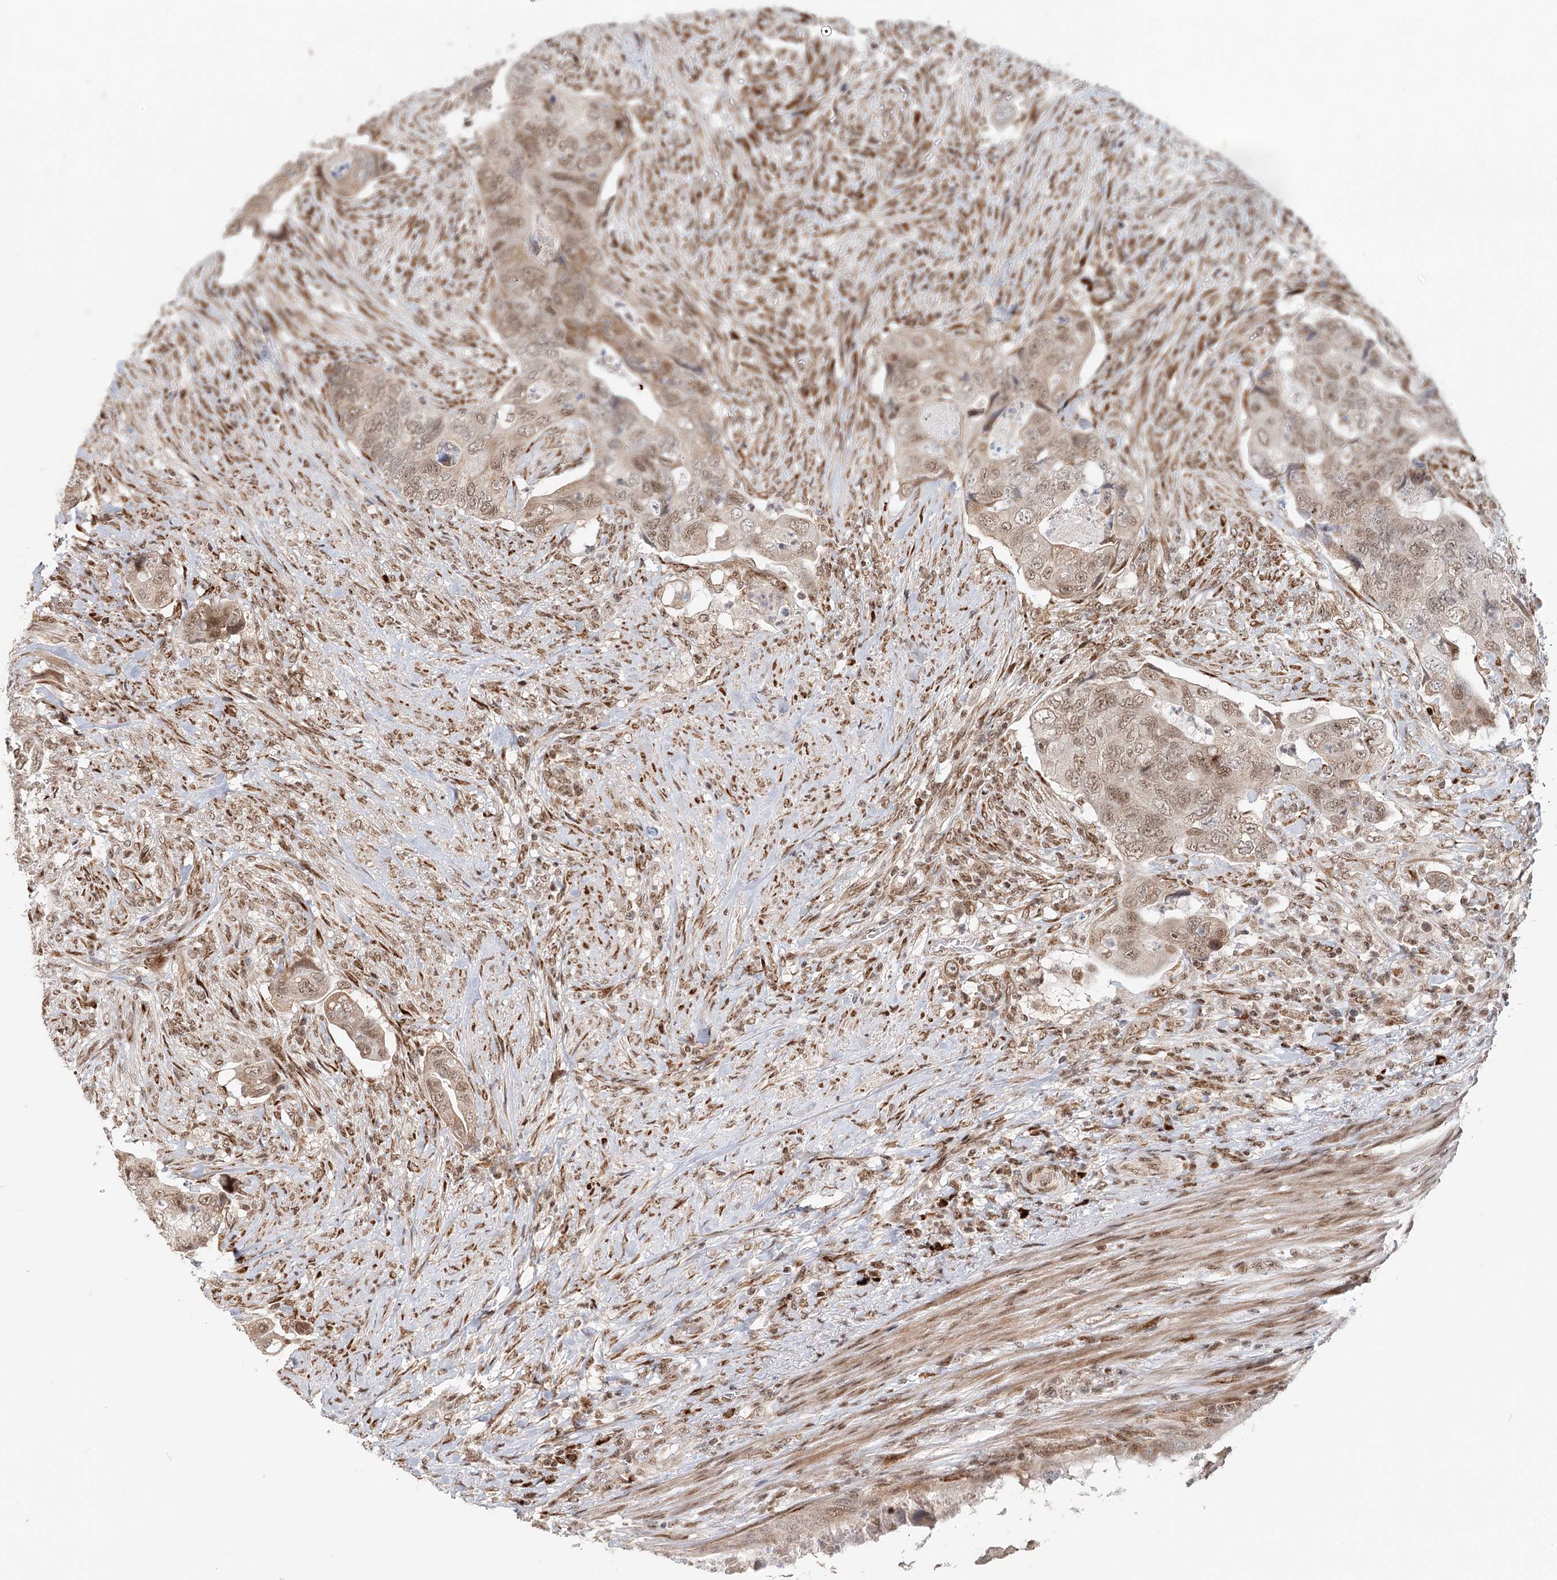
{"staining": {"intensity": "moderate", "quantity": "25%-75%", "location": "nuclear"}, "tissue": "colorectal cancer", "cell_type": "Tumor cells", "image_type": "cancer", "snomed": [{"axis": "morphology", "description": "Adenocarcinoma, NOS"}, {"axis": "topography", "description": "Rectum"}], "caption": "IHC (DAB) staining of human adenocarcinoma (colorectal) displays moderate nuclear protein expression in approximately 25%-75% of tumor cells.", "gene": "BNIP5", "patient": {"sex": "male", "age": 63}}